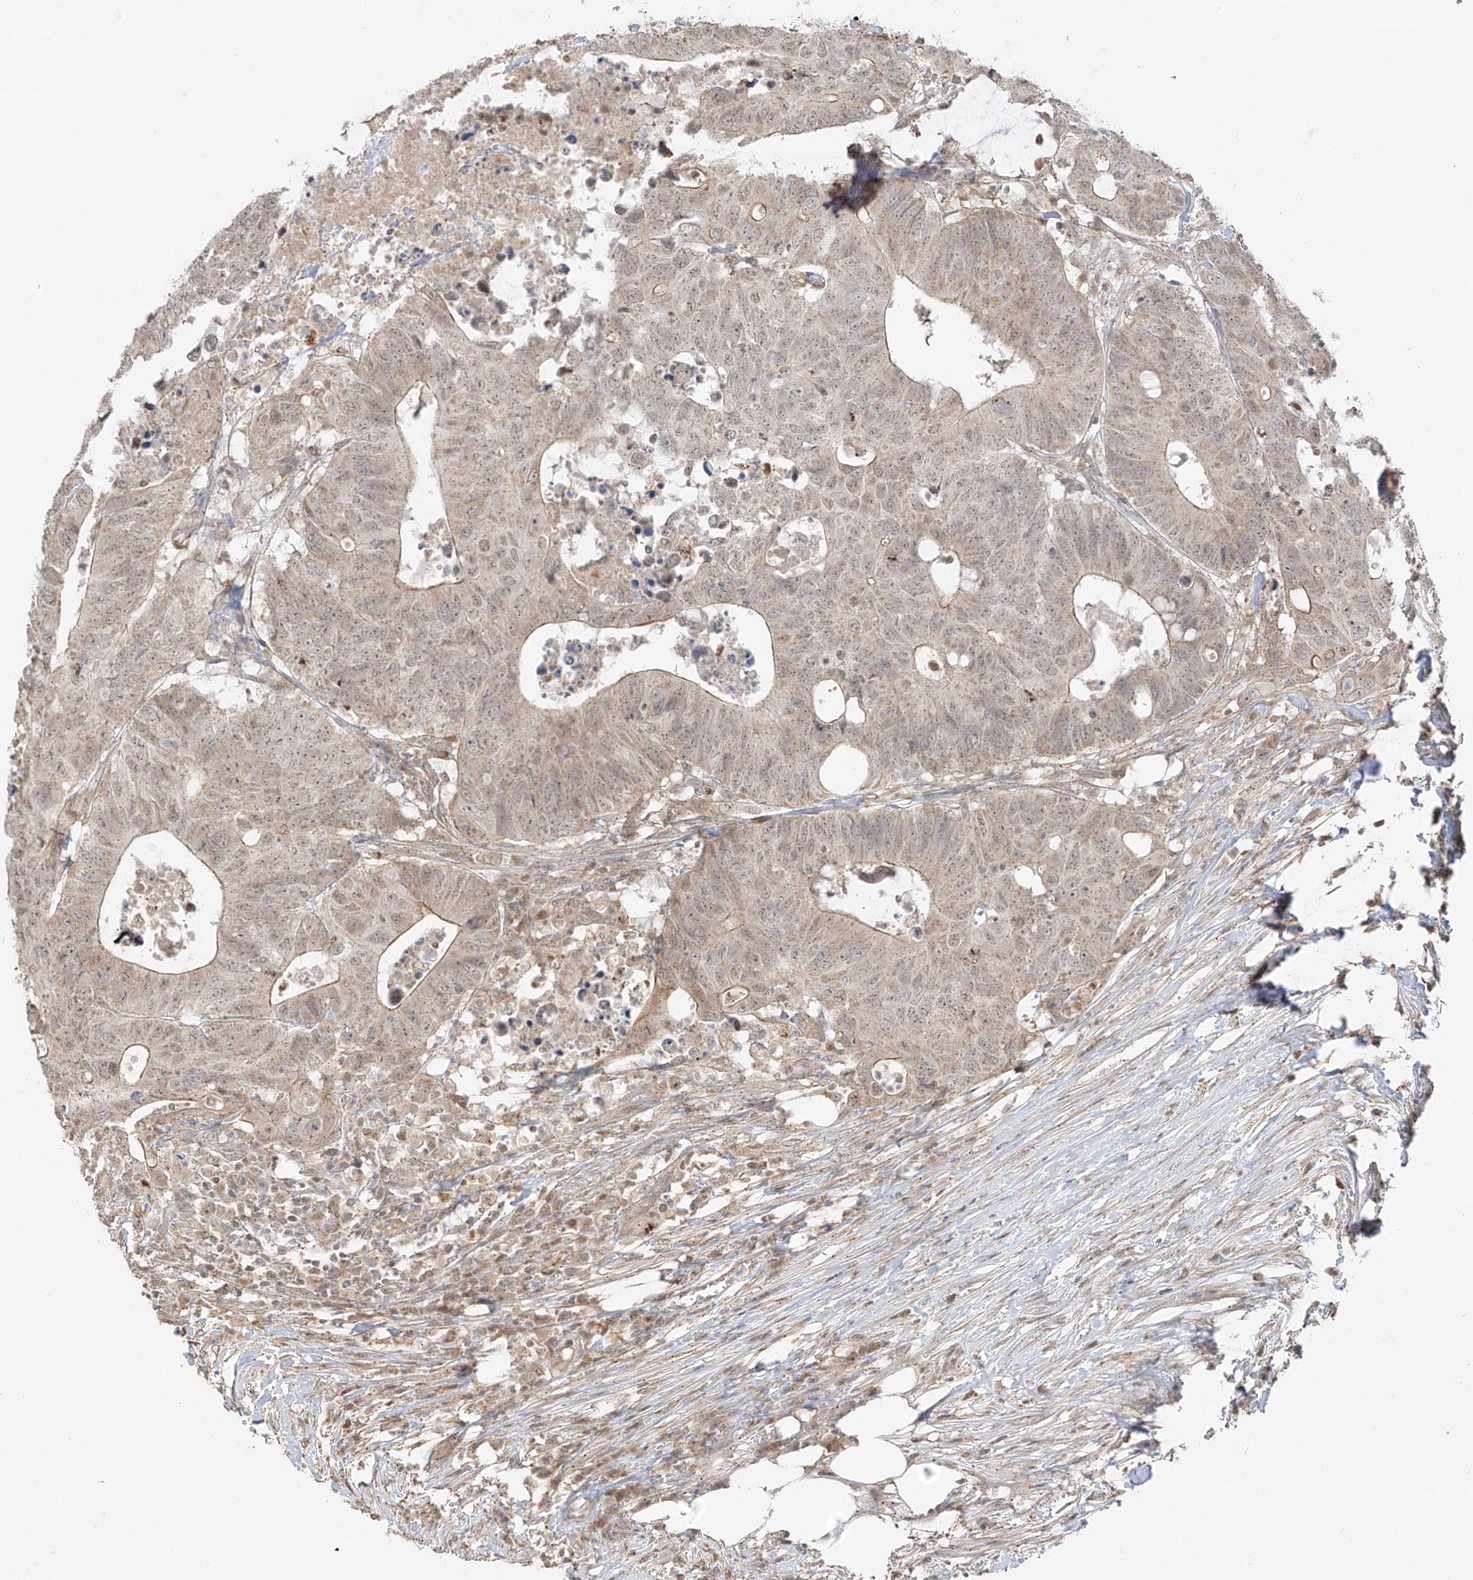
{"staining": {"intensity": "weak", "quantity": ">75%", "location": "cytoplasmic/membranous"}, "tissue": "colorectal cancer", "cell_type": "Tumor cells", "image_type": "cancer", "snomed": [{"axis": "morphology", "description": "Adenocarcinoma, NOS"}, {"axis": "topography", "description": "Colon"}], "caption": "IHC staining of colorectal adenocarcinoma, which demonstrates low levels of weak cytoplasmic/membranous positivity in about >75% of tumor cells indicating weak cytoplasmic/membranous protein positivity. The staining was performed using DAB (brown) for protein detection and nuclei were counterstained in hematoxylin (blue).", "gene": "N4BP3", "patient": {"sex": "male", "age": 71}}